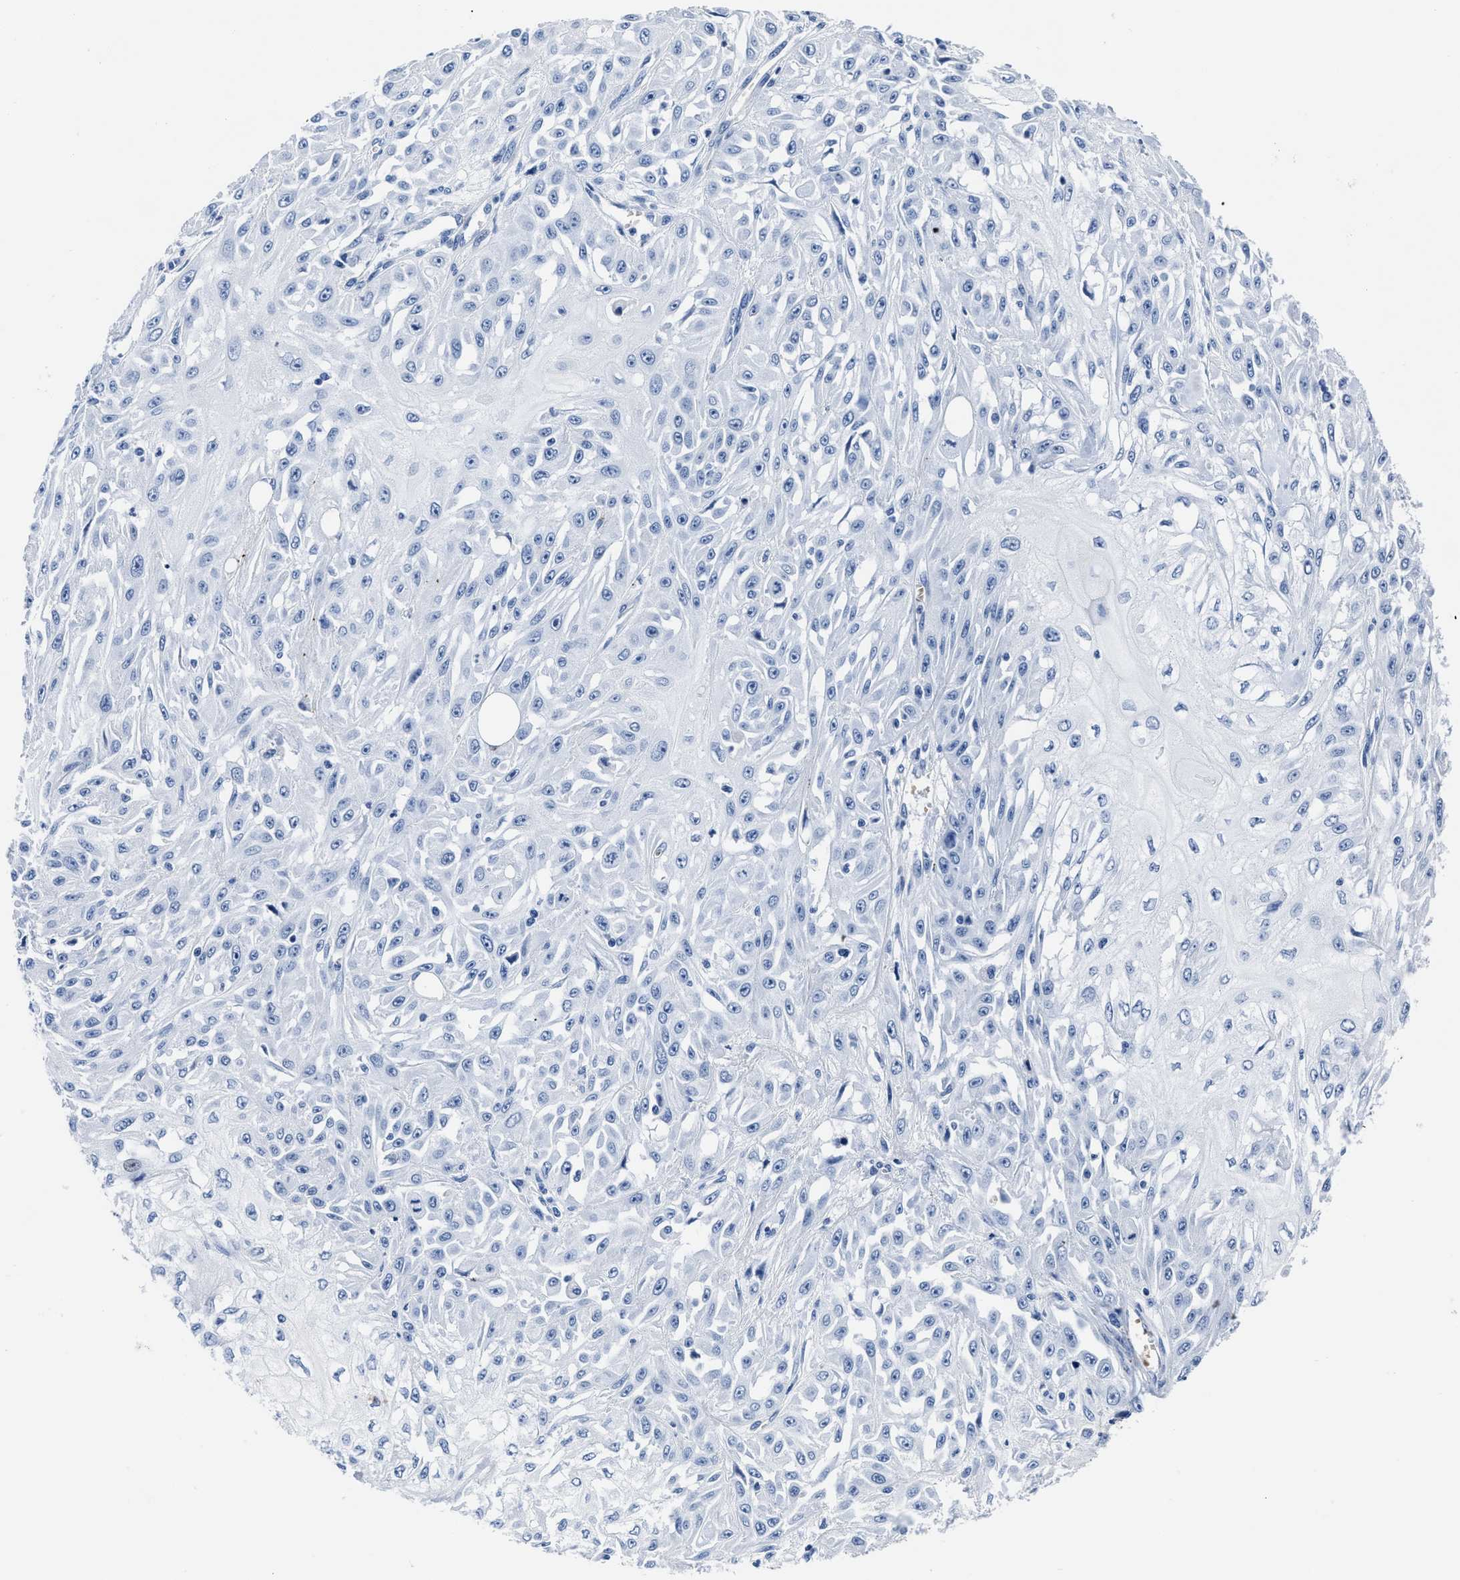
{"staining": {"intensity": "negative", "quantity": "none", "location": "none"}, "tissue": "skin cancer", "cell_type": "Tumor cells", "image_type": "cancer", "snomed": [{"axis": "morphology", "description": "Squamous cell carcinoma, NOS"}, {"axis": "morphology", "description": "Squamous cell carcinoma, metastatic, NOS"}, {"axis": "topography", "description": "Skin"}, {"axis": "topography", "description": "Lymph node"}], "caption": "Immunohistochemical staining of human skin metastatic squamous cell carcinoma demonstrates no significant positivity in tumor cells. (DAB immunohistochemistry (IHC) visualized using brightfield microscopy, high magnification).", "gene": "KCNMB3", "patient": {"sex": "male", "age": 75}}